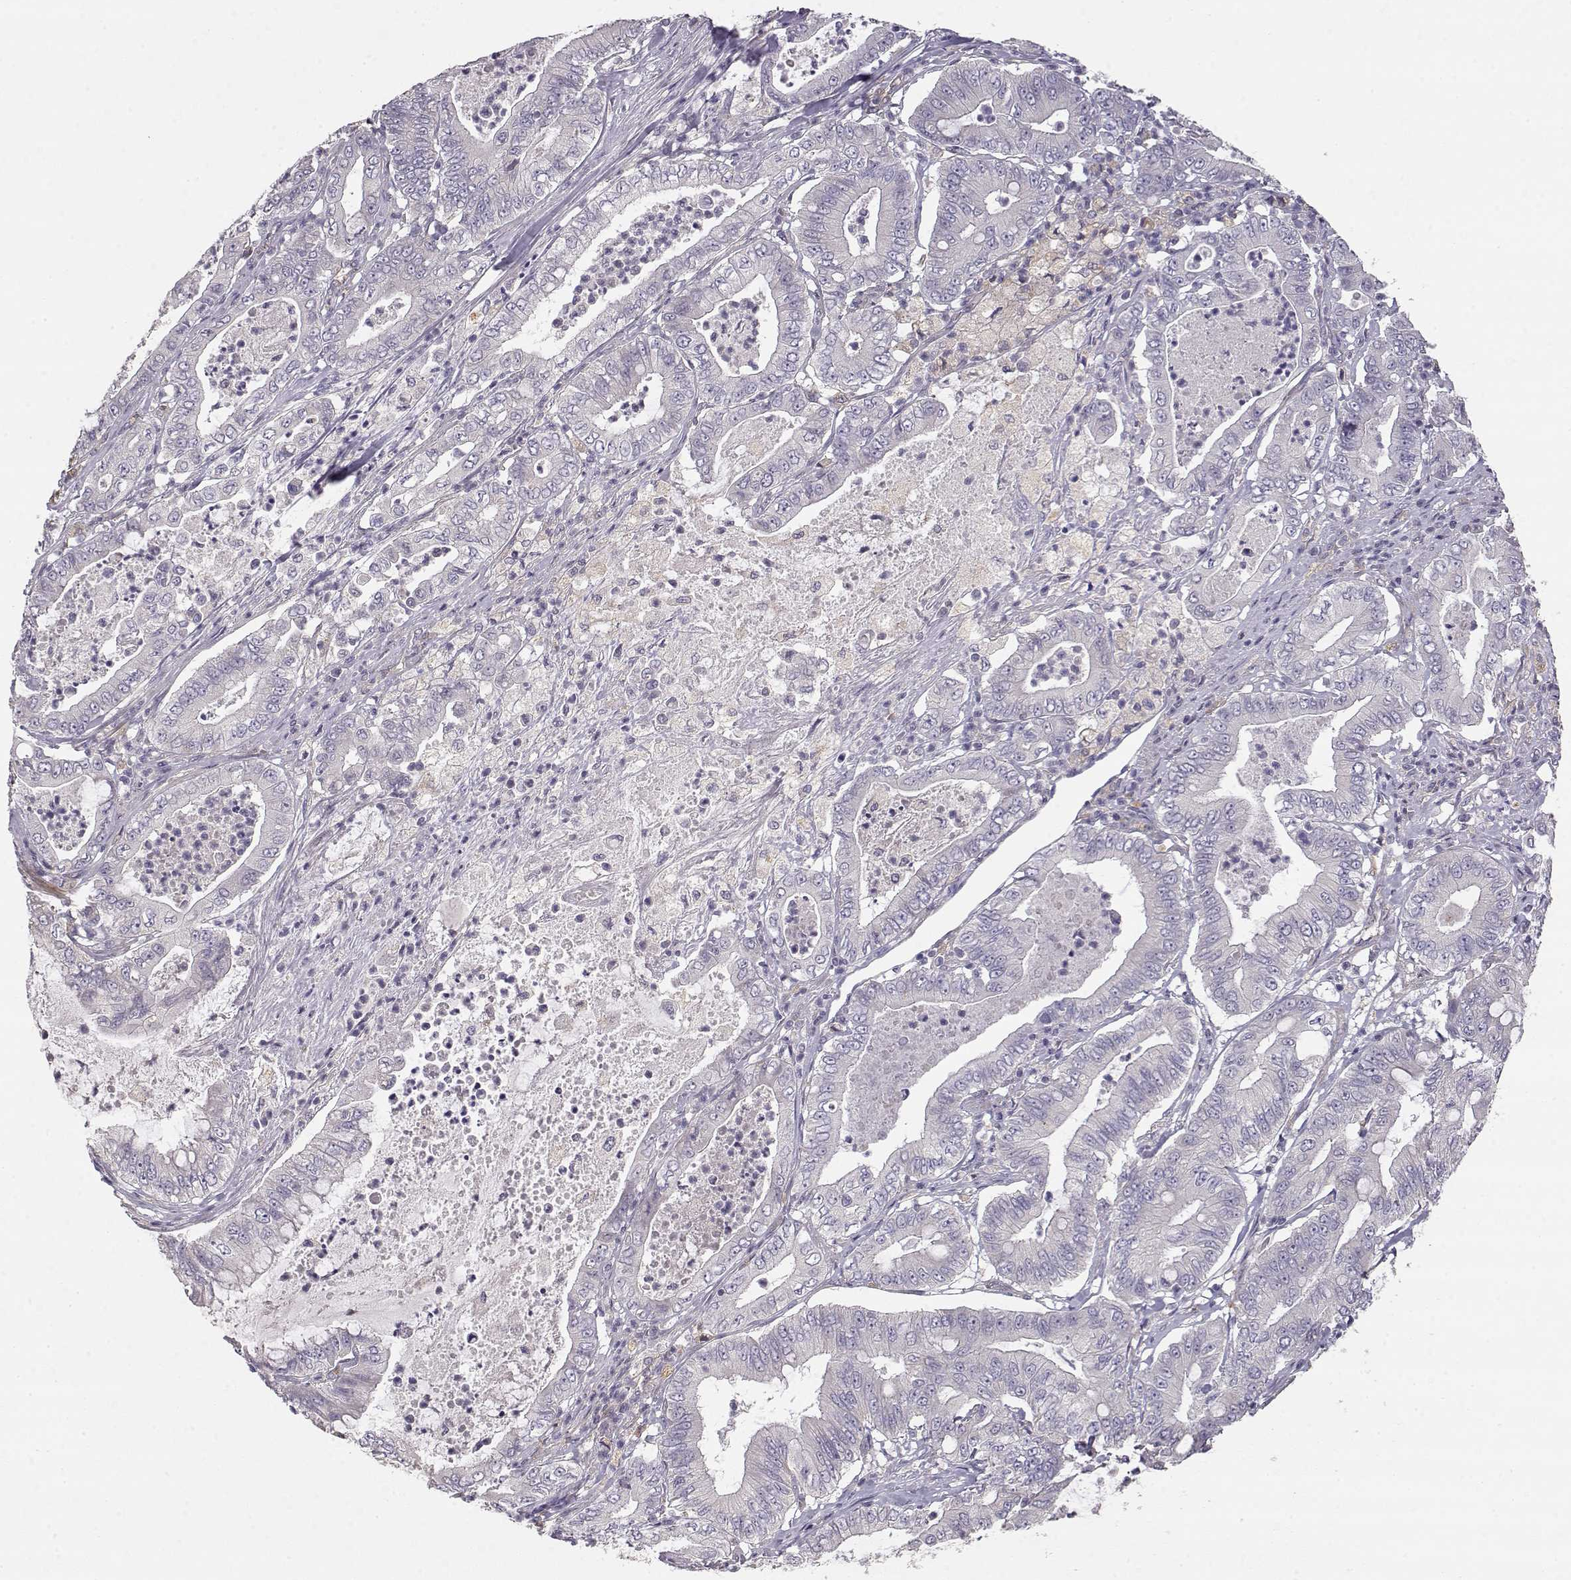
{"staining": {"intensity": "negative", "quantity": "none", "location": "none"}, "tissue": "pancreatic cancer", "cell_type": "Tumor cells", "image_type": "cancer", "snomed": [{"axis": "morphology", "description": "Adenocarcinoma, NOS"}, {"axis": "topography", "description": "Pancreas"}], "caption": "The IHC photomicrograph has no significant positivity in tumor cells of adenocarcinoma (pancreatic) tissue.", "gene": "CRIM1", "patient": {"sex": "male", "age": 71}}